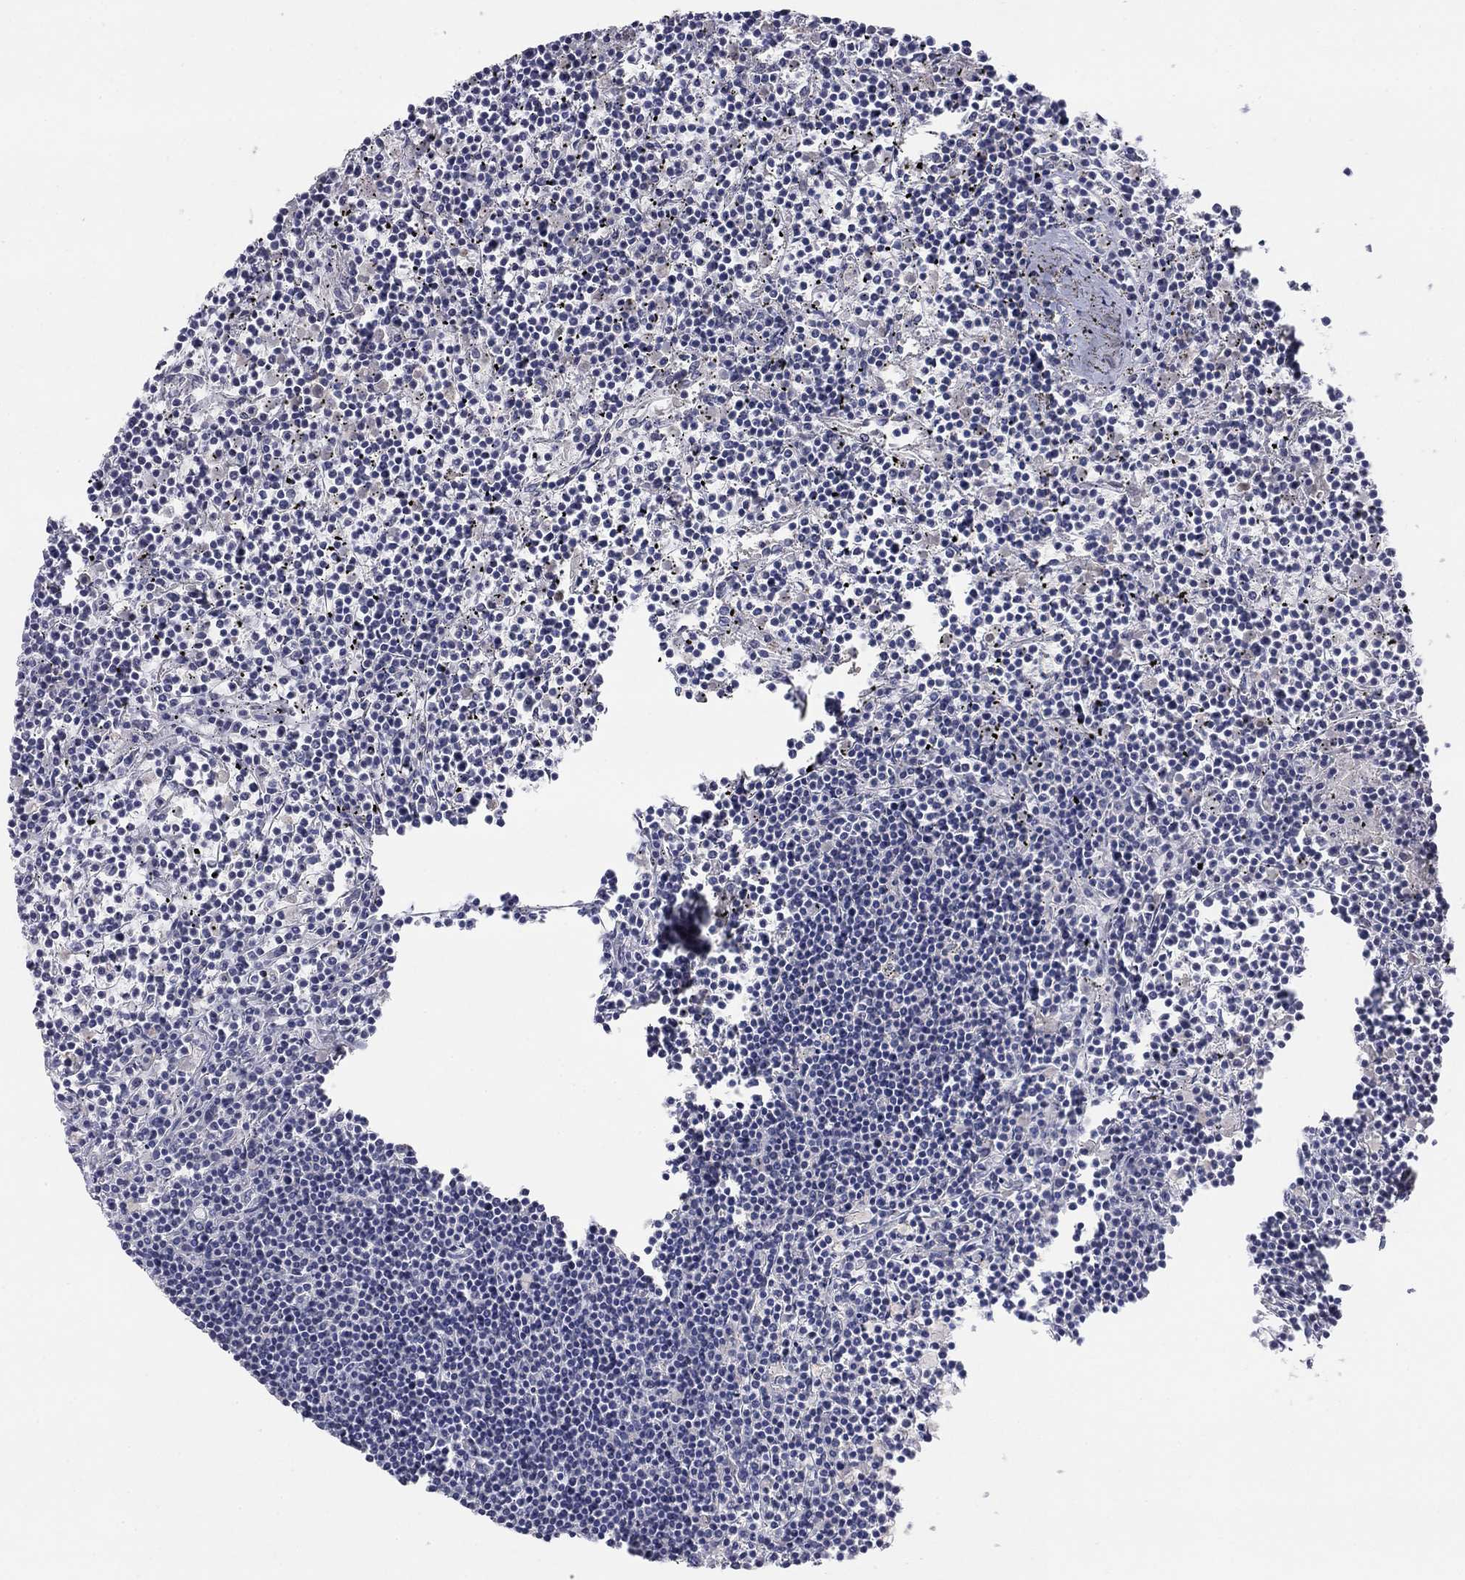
{"staining": {"intensity": "negative", "quantity": "none", "location": "none"}, "tissue": "lymphoma", "cell_type": "Tumor cells", "image_type": "cancer", "snomed": [{"axis": "morphology", "description": "Malignant lymphoma, non-Hodgkin's type, Low grade"}, {"axis": "topography", "description": "Spleen"}], "caption": "A micrograph of lymphoma stained for a protein displays no brown staining in tumor cells.", "gene": "AMN1", "patient": {"sex": "female", "age": 19}}